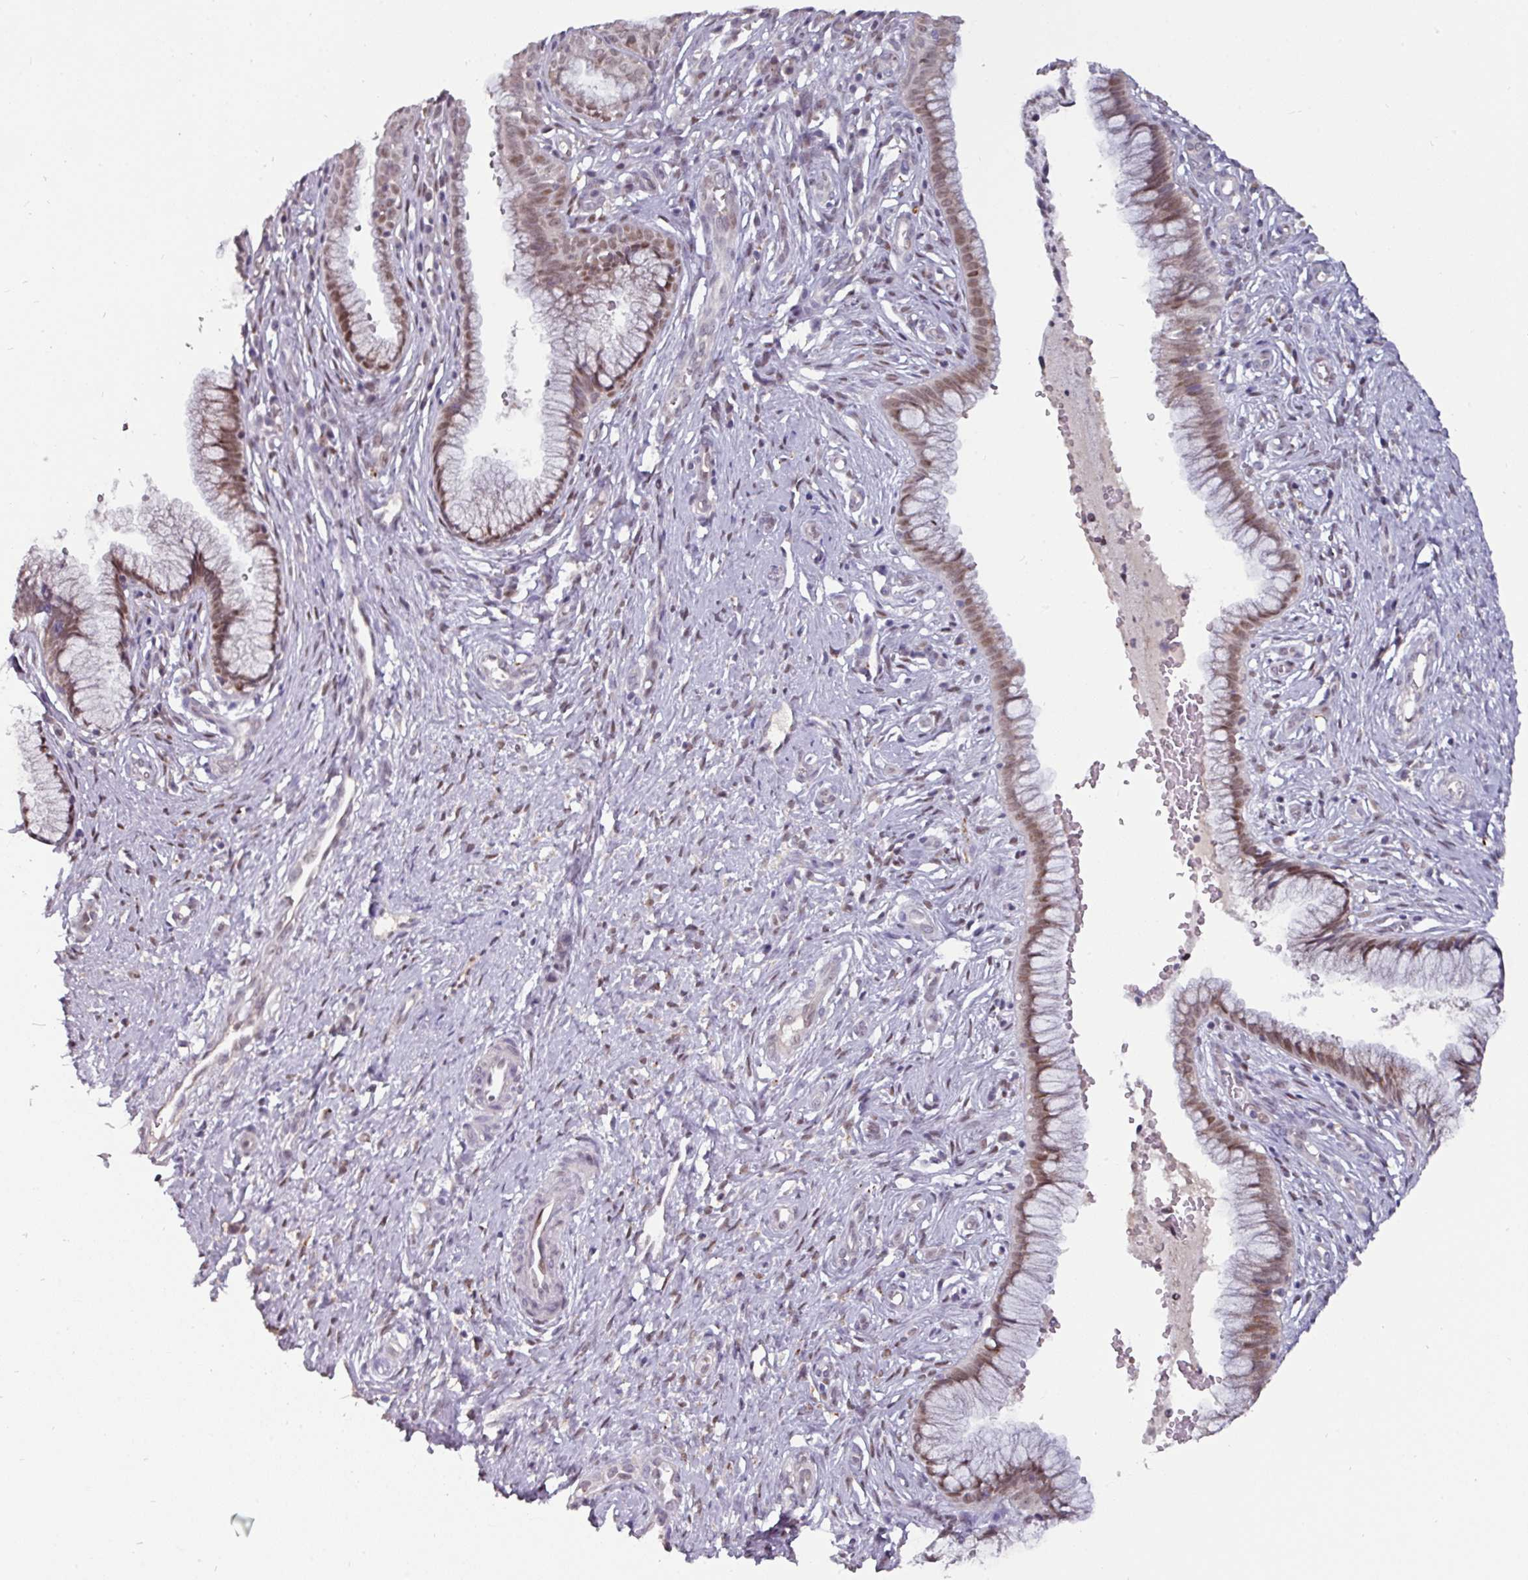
{"staining": {"intensity": "moderate", "quantity": ">75%", "location": "nuclear"}, "tissue": "cervix", "cell_type": "Glandular cells", "image_type": "normal", "snomed": [{"axis": "morphology", "description": "Normal tissue, NOS"}, {"axis": "topography", "description": "Cervix"}], "caption": "Human cervix stained with a brown dye exhibits moderate nuclear positive expression in about >75% of glandular cells.", "gene": "SWSAP1", "patient": {"sex": "female", "age": 36}}